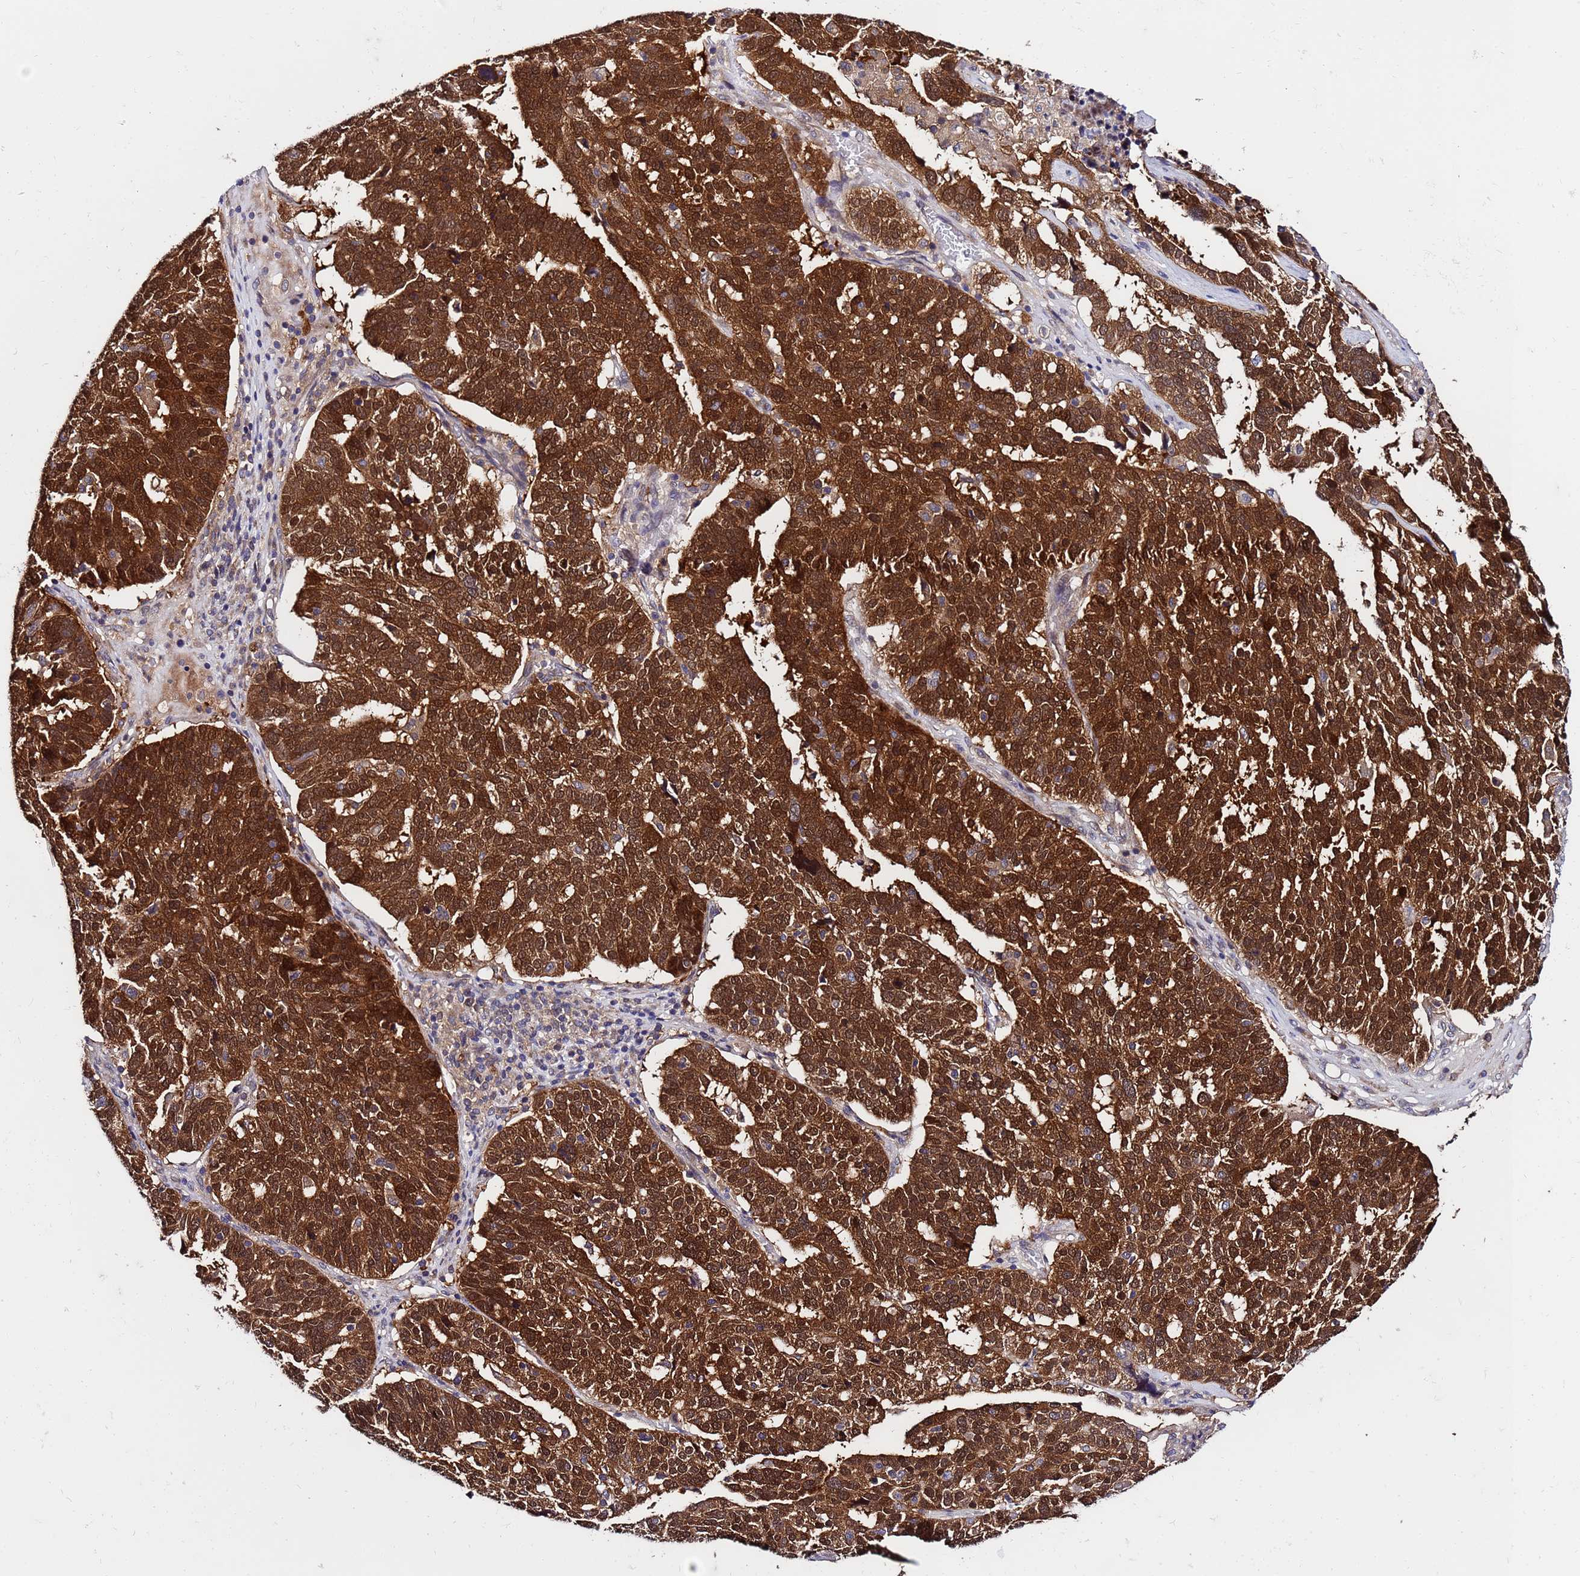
{"staining": {"intensity": "strong", "quantity": ">75%", "location": "cytoplasmic/membranous,nuclear"}, "tissue": "ovarian cancer", "cell_type": "Tumor cells", "image_type": "cancer", "snomed": [{"axis": "morphology", "description": "Cystadenocarcinoma, serous, NOS"}, {"axis": "topography", "description": "Ovary"}], "caption": "IHC photomicrograph of neoplastic tissue: serous cystadenocarcinoma (ovarian) stained using immunohistochemistry (IHC) reveals high levels of strong protein expression localized specifically in the cytoplasmic/membranous and nuclear of tumor cells, appearing as a cytoplasmic/membranous and nuclear brown color.", "gene": "GET3", "patient": {"sex": "female", "age": 59}}